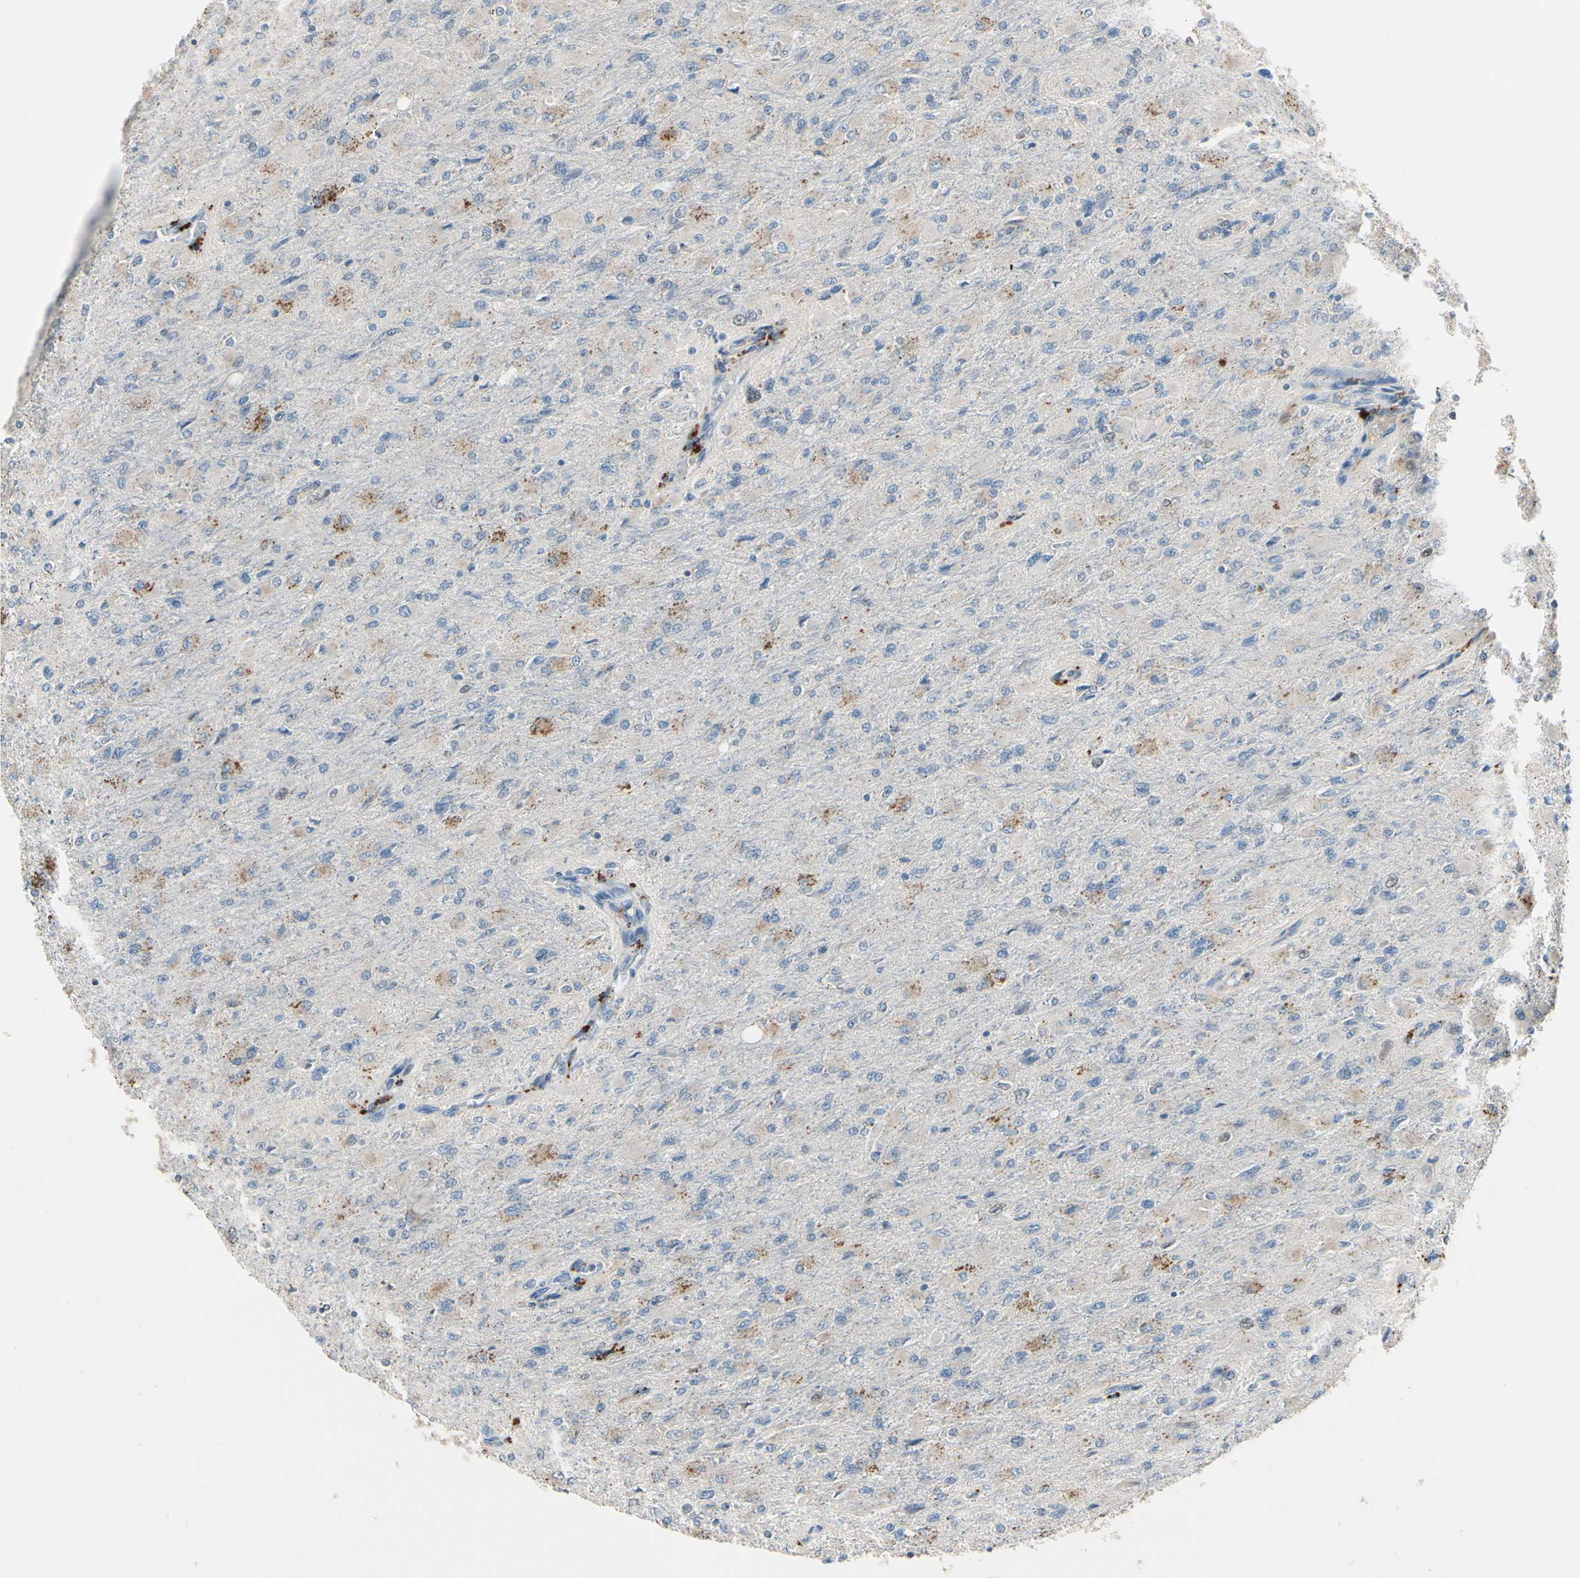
{"staining": {"intensity": "moderate", "quantity": "<25%", "location": "cytoplasmic/membranous"}, "tissue": "glioma", "cell_type": "Tumor cells", "image_type": "cancer", "snomed": [{"axis": "morphology", "description": "Glioma, malignant, High grade"}, {"axis": "topography", "description": "Cerebral cortex"}], "caption": "High-magnification brightfield microscopy of malignant high-grade glioma stained with DAB (3,3'-diaminobenzidine) (brown) and counterstained with hematoxylin (blue). tumor cells exhibit moderate cytoplasmic/membranous positivity is present in about<25% of cells. The staining was performed using DAB to visualize the protein expression in brown, while the nuclei were stained in blue with hematoxylin (Magnification: 20x).", "gene": "ZKSCAN4", "patient": {"sex": "female", "age": 36}}